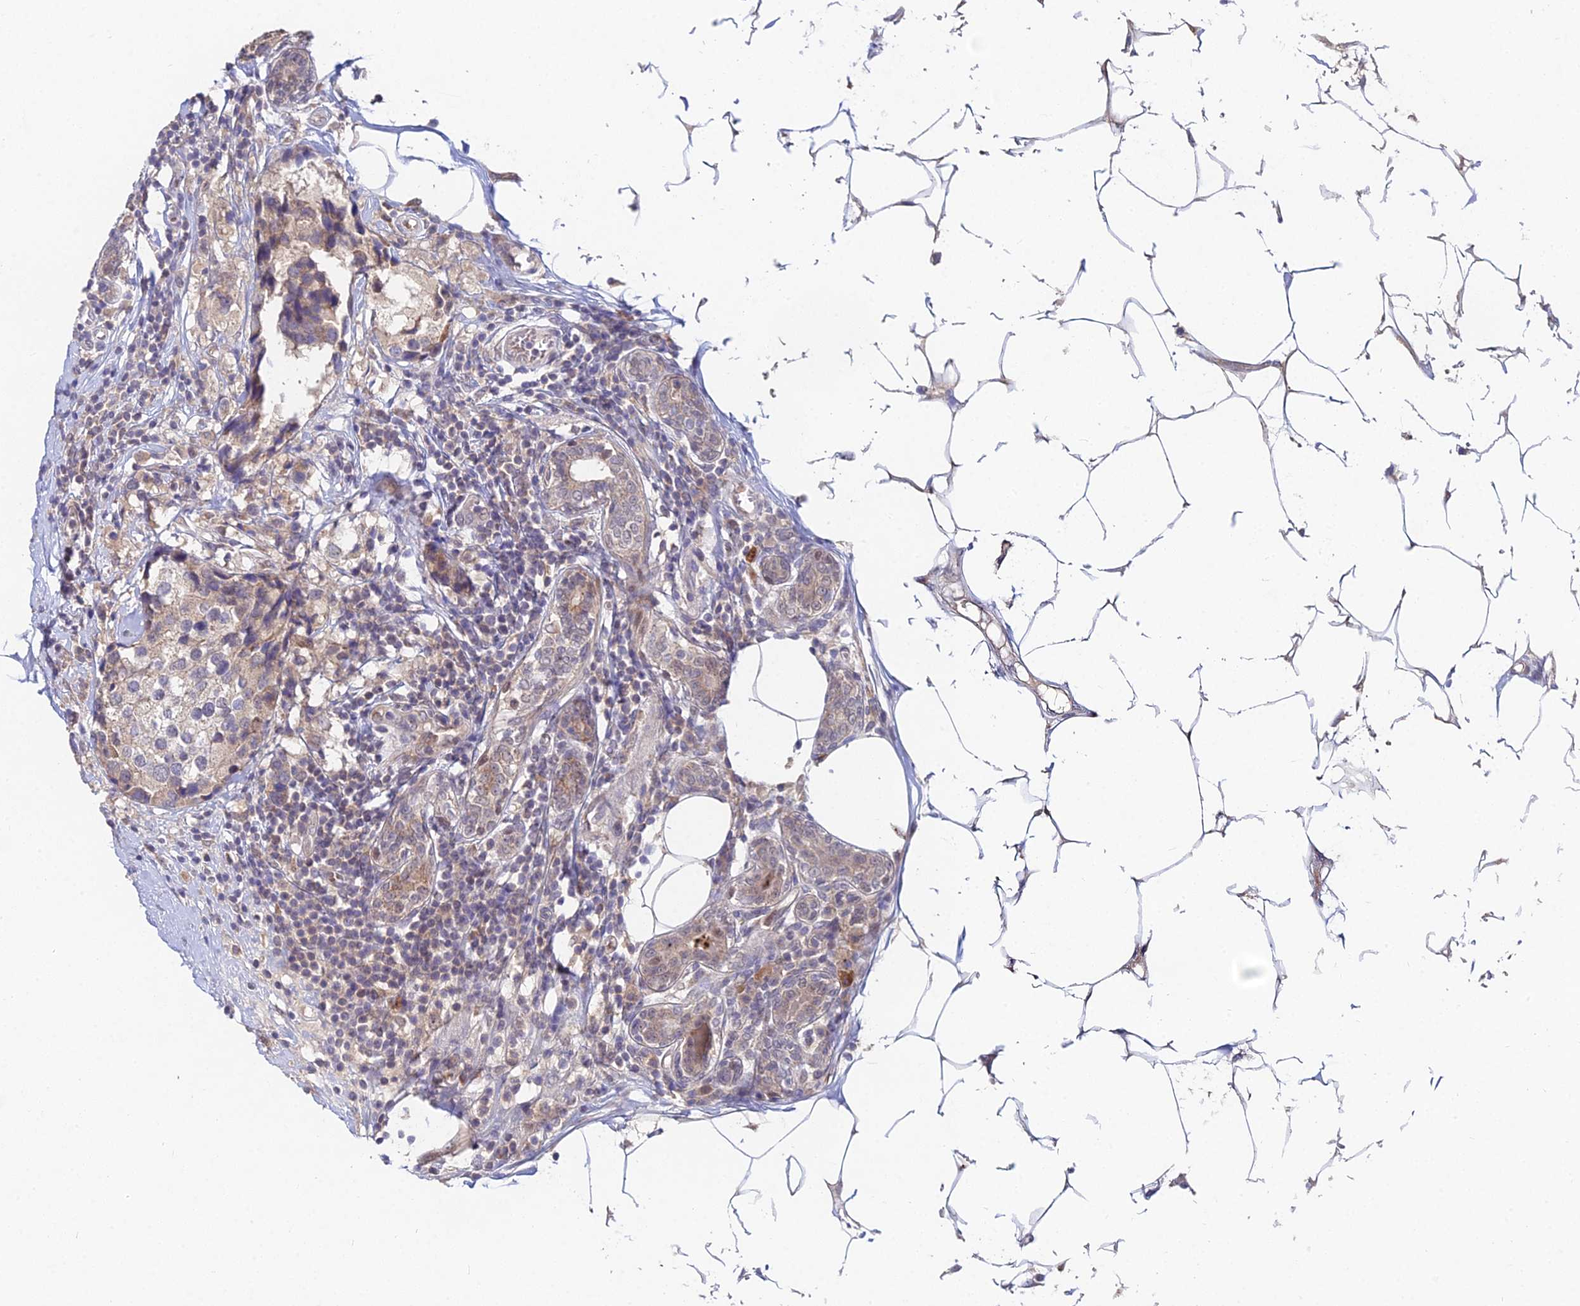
{"staining": {"intensity": "weak", "quantity": ">75%", "location": "cytoplasmic/membranous"}, "tissue": "breast cancer", "cell_type": "Tumor cells", "image_type": "cancer", "snomed": [{"axis": "morphology", "description": "Lobular carcinoma"}, {"axis": "topography", "description": "Breast"}], "caption": "This image demonstrates IHC staining of lobular carcinoma (breast), with low weak cytoplasmic/membranous staining in approximately >75% of tumor cells.", "gene": "WDR43", "patient": {"sex": "female", "age": 59}}